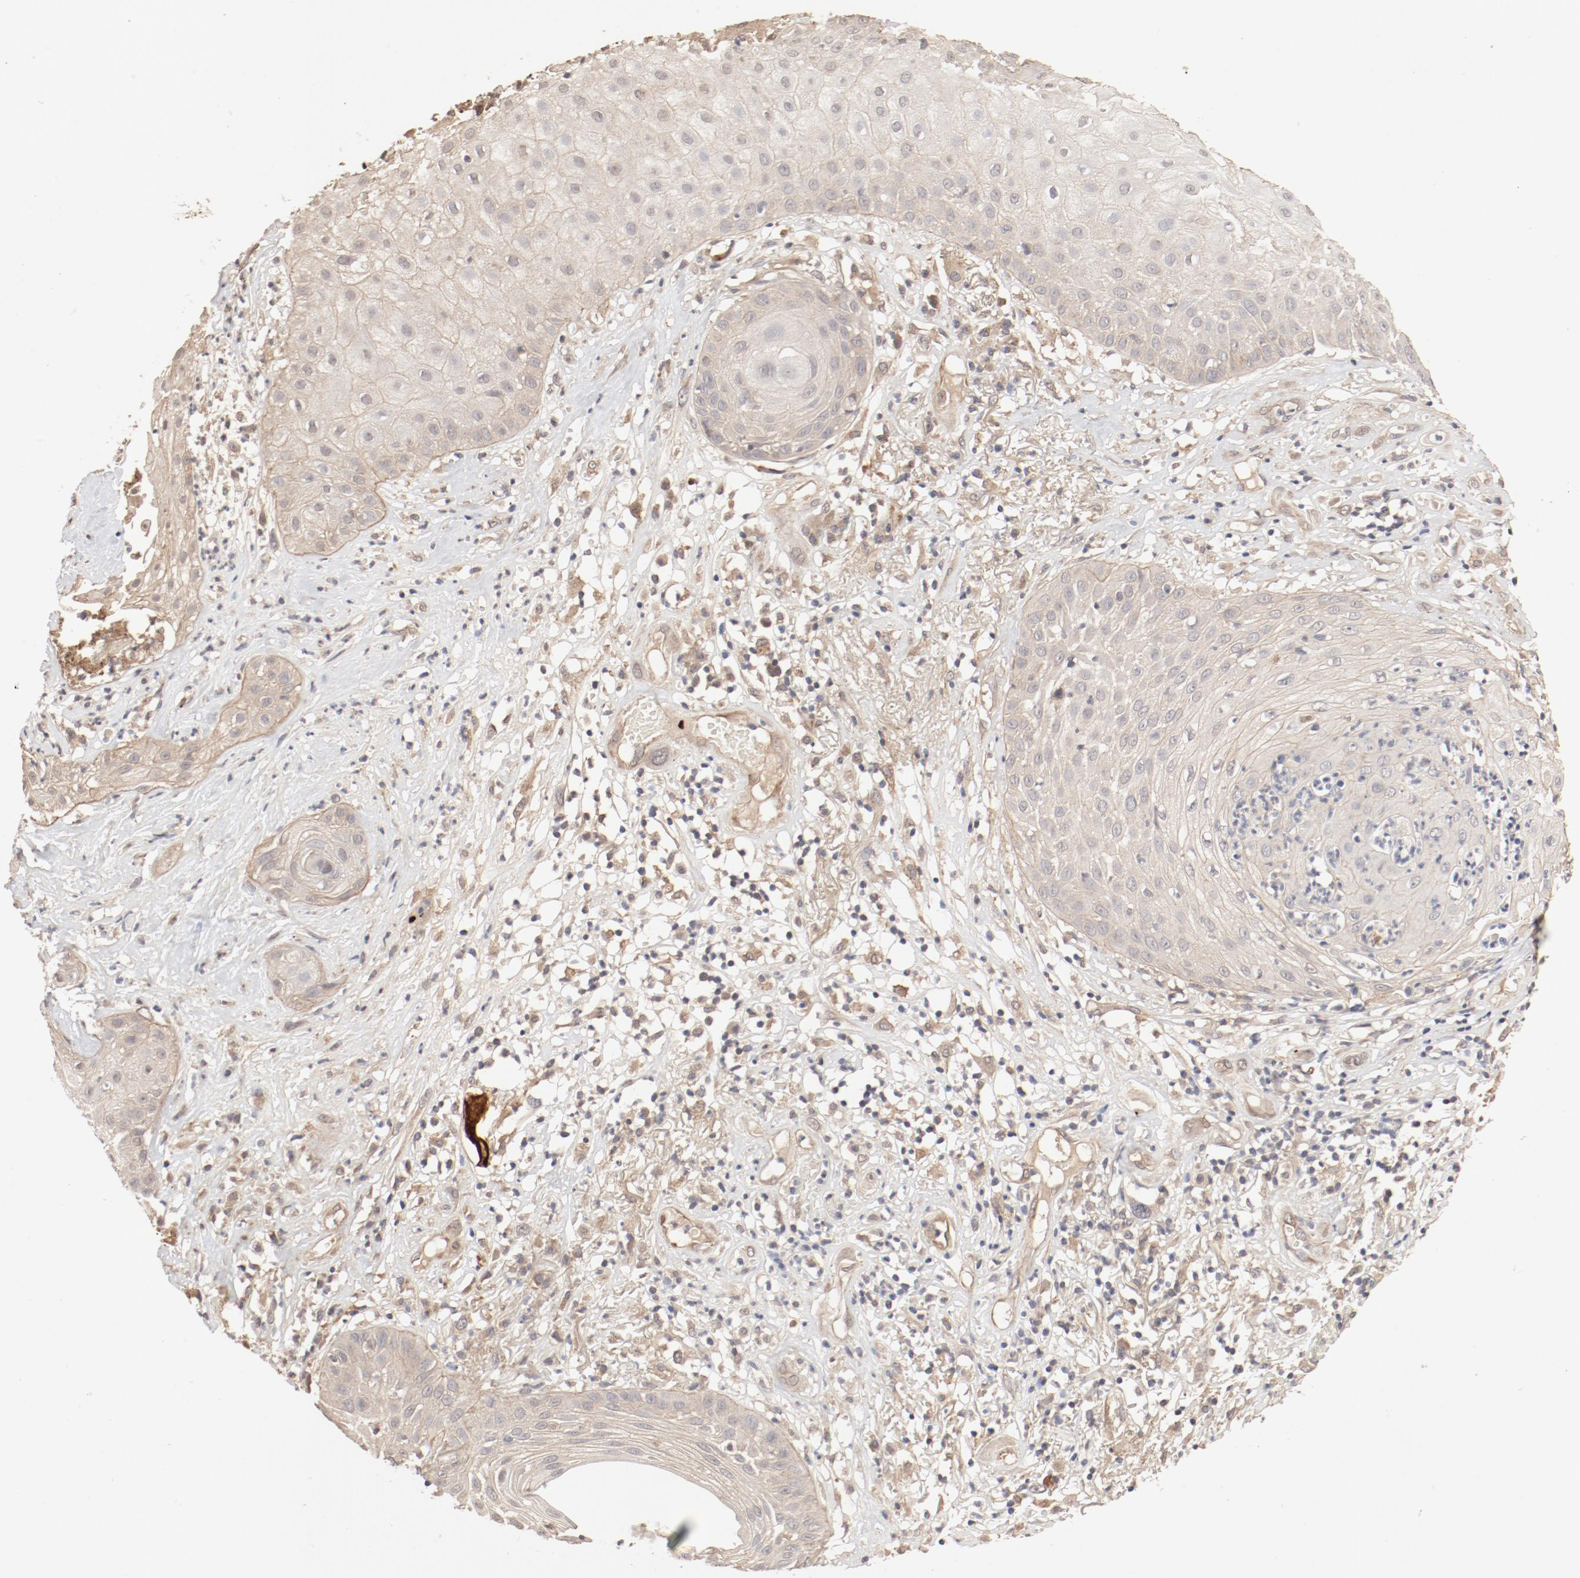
{"staining": {"intensity": "moderate", "quantity": ">75%", "location": "cytoplasmic/membranous"}, "tissue": "skin cancer", "cell_type": "Tumor cells", "image_type": "cancer", "snomed": [{"axis": "morphology", "description": "Squamous cell carcinoma, NOS"}, {"axis": "topography", "description": "Skin"}], "caption": "Immunohistochemistry (DAB) staining of human squamous cell carcinoma (skin) reveals moderate cytoplasmic/membranous protein staining in about >75% of tumor cells. (DAB (3,3'-diaminobenzidine) IHC, brown staining for protein, blue staining for nuclei).", "gene": "IL3RA", "patient": {"sex": "male", "age": 65}}